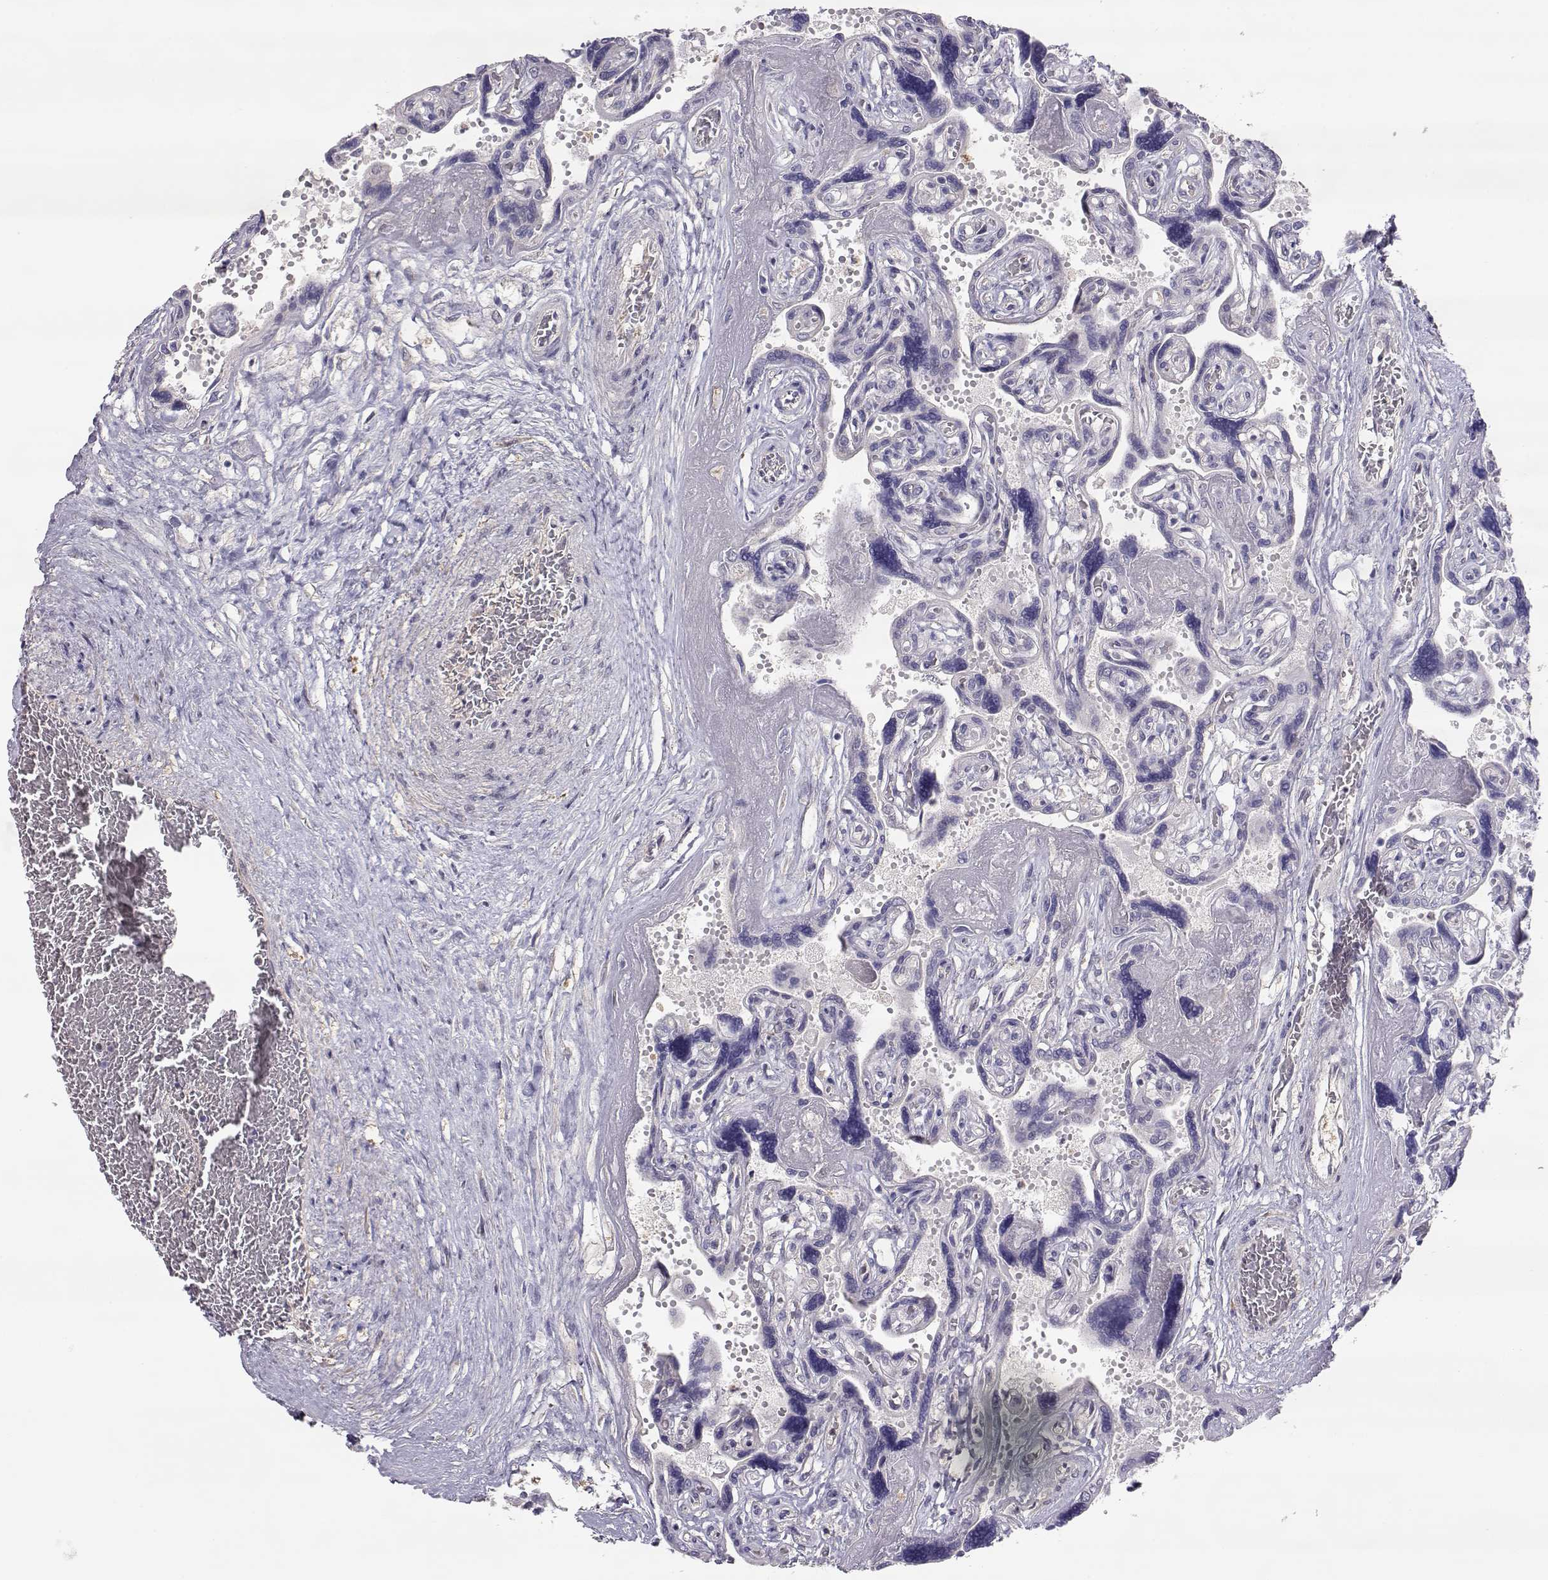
{"staining": {"intensity": "negative", "quantity": "none", "location": "none"}, "tissue": "placenta", "cell_type": "Decidual cells", "image_type": "normal", "snomed": [{"axis": "morphology", "description": "Normal tissue, NOS"}, {"axis": "topography", "description": "Placenta"}], "caption": "This micrograph is of normal placenta stained with immunohistochemistry to label a protein in brown with the nuclei are counter-stained blue. There is no staining in decidual cells. (DAB (3,3'-diaminobenzidine) IHC visualized using brightfield microscopy, high magnification).", "gene": "NCAM2", "patient": {"sex": "female", "age": 32}}